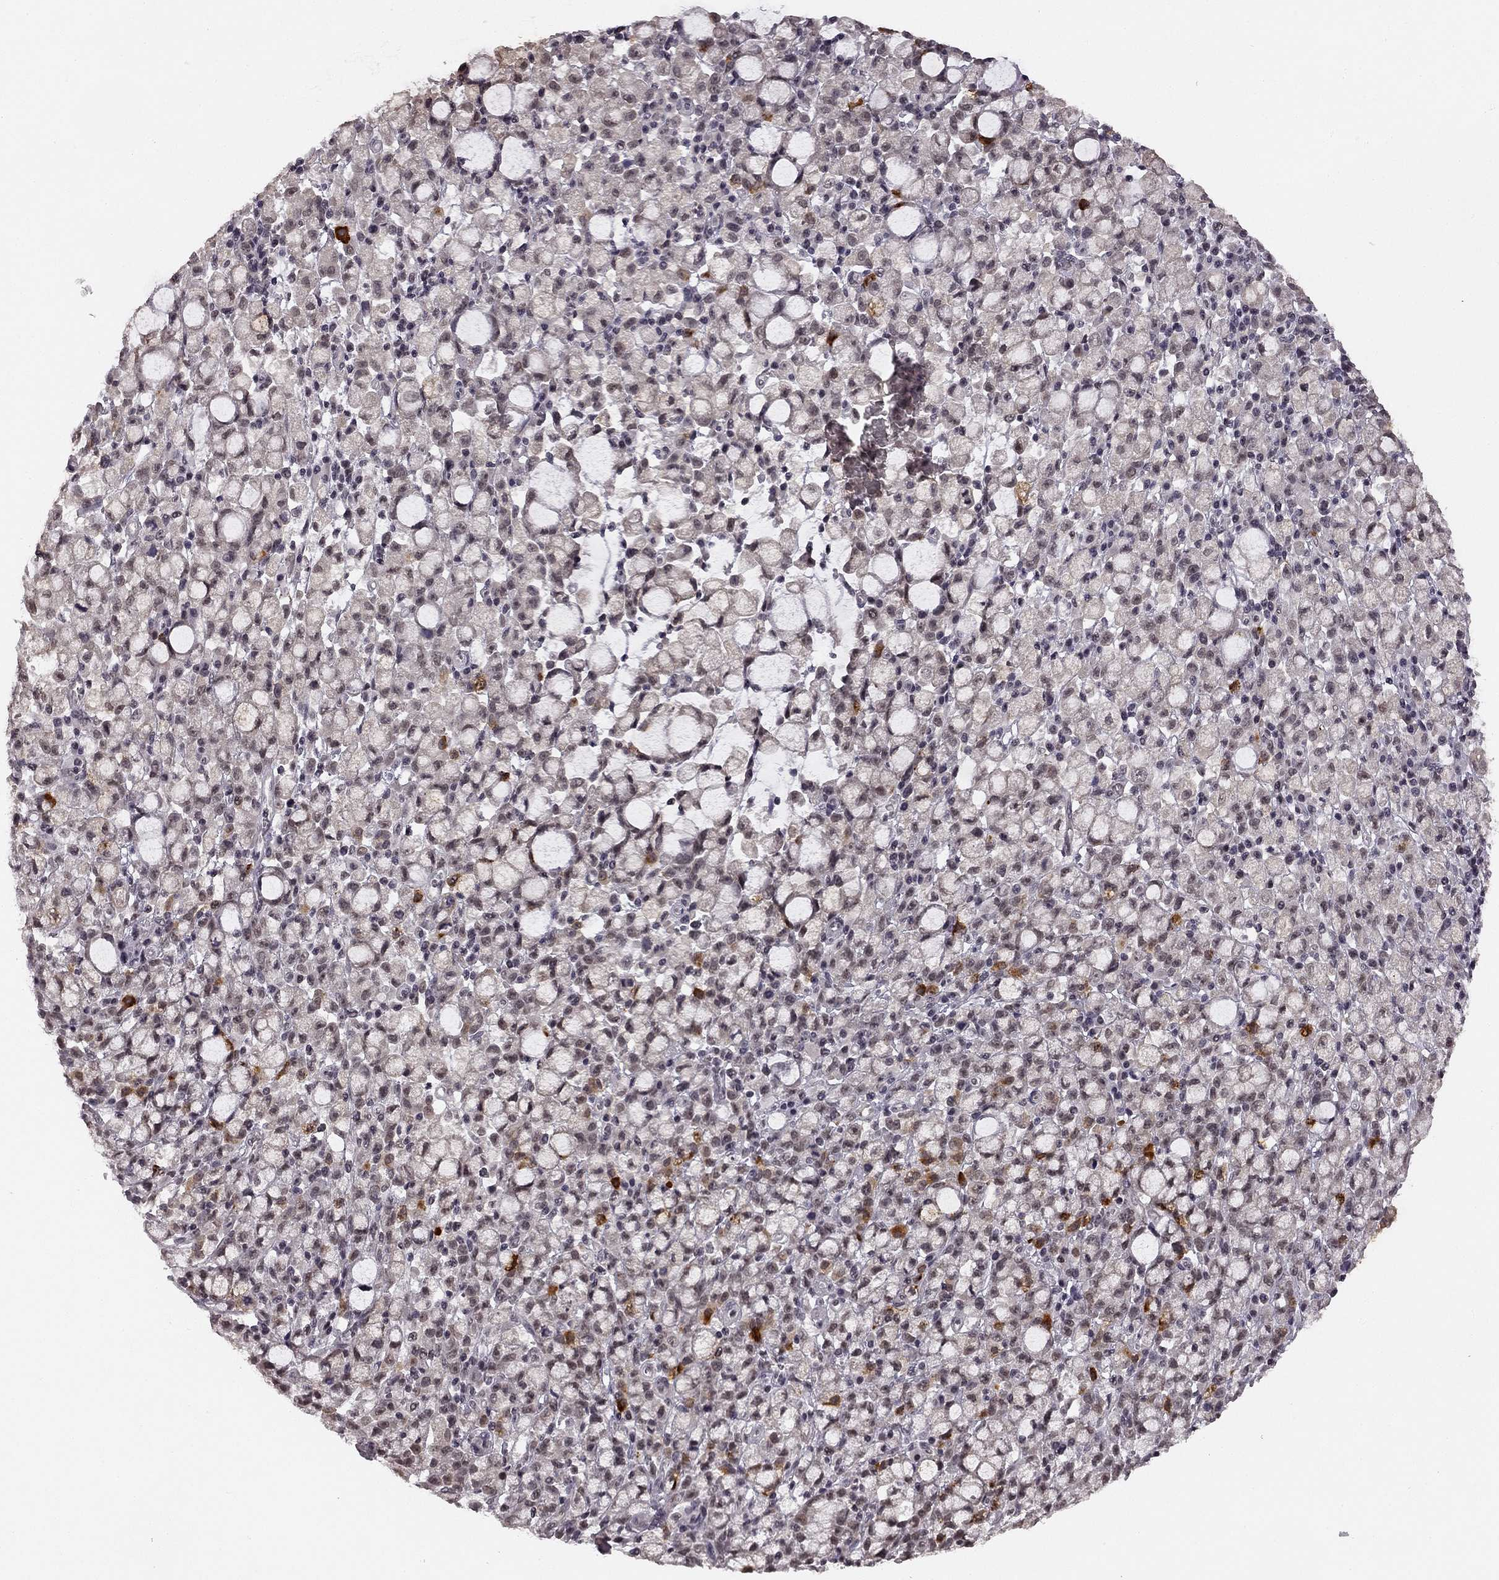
{"staining": {"intensity": "negative", "quantity": "none", "location": "none"}, "tissue": "stomach cancer", "cell_type": "Tumor cells", "image_type": "cancer", "snomed": [{"axis": "morphology", "description": "Adenocarcinoma, NOS"}, {"axis": "topography", "description": "Stomach"}], "caption": "Immunohistochemistry of human adenocarcinoma (stomach) displays no staining in tumor cells. (DAB (3,3'-diaminobenzidine) immunohistochemistry with hematoxylin counter stain).", "gene": "HCN4", "patient": {"sex": "male", "age": 58}}